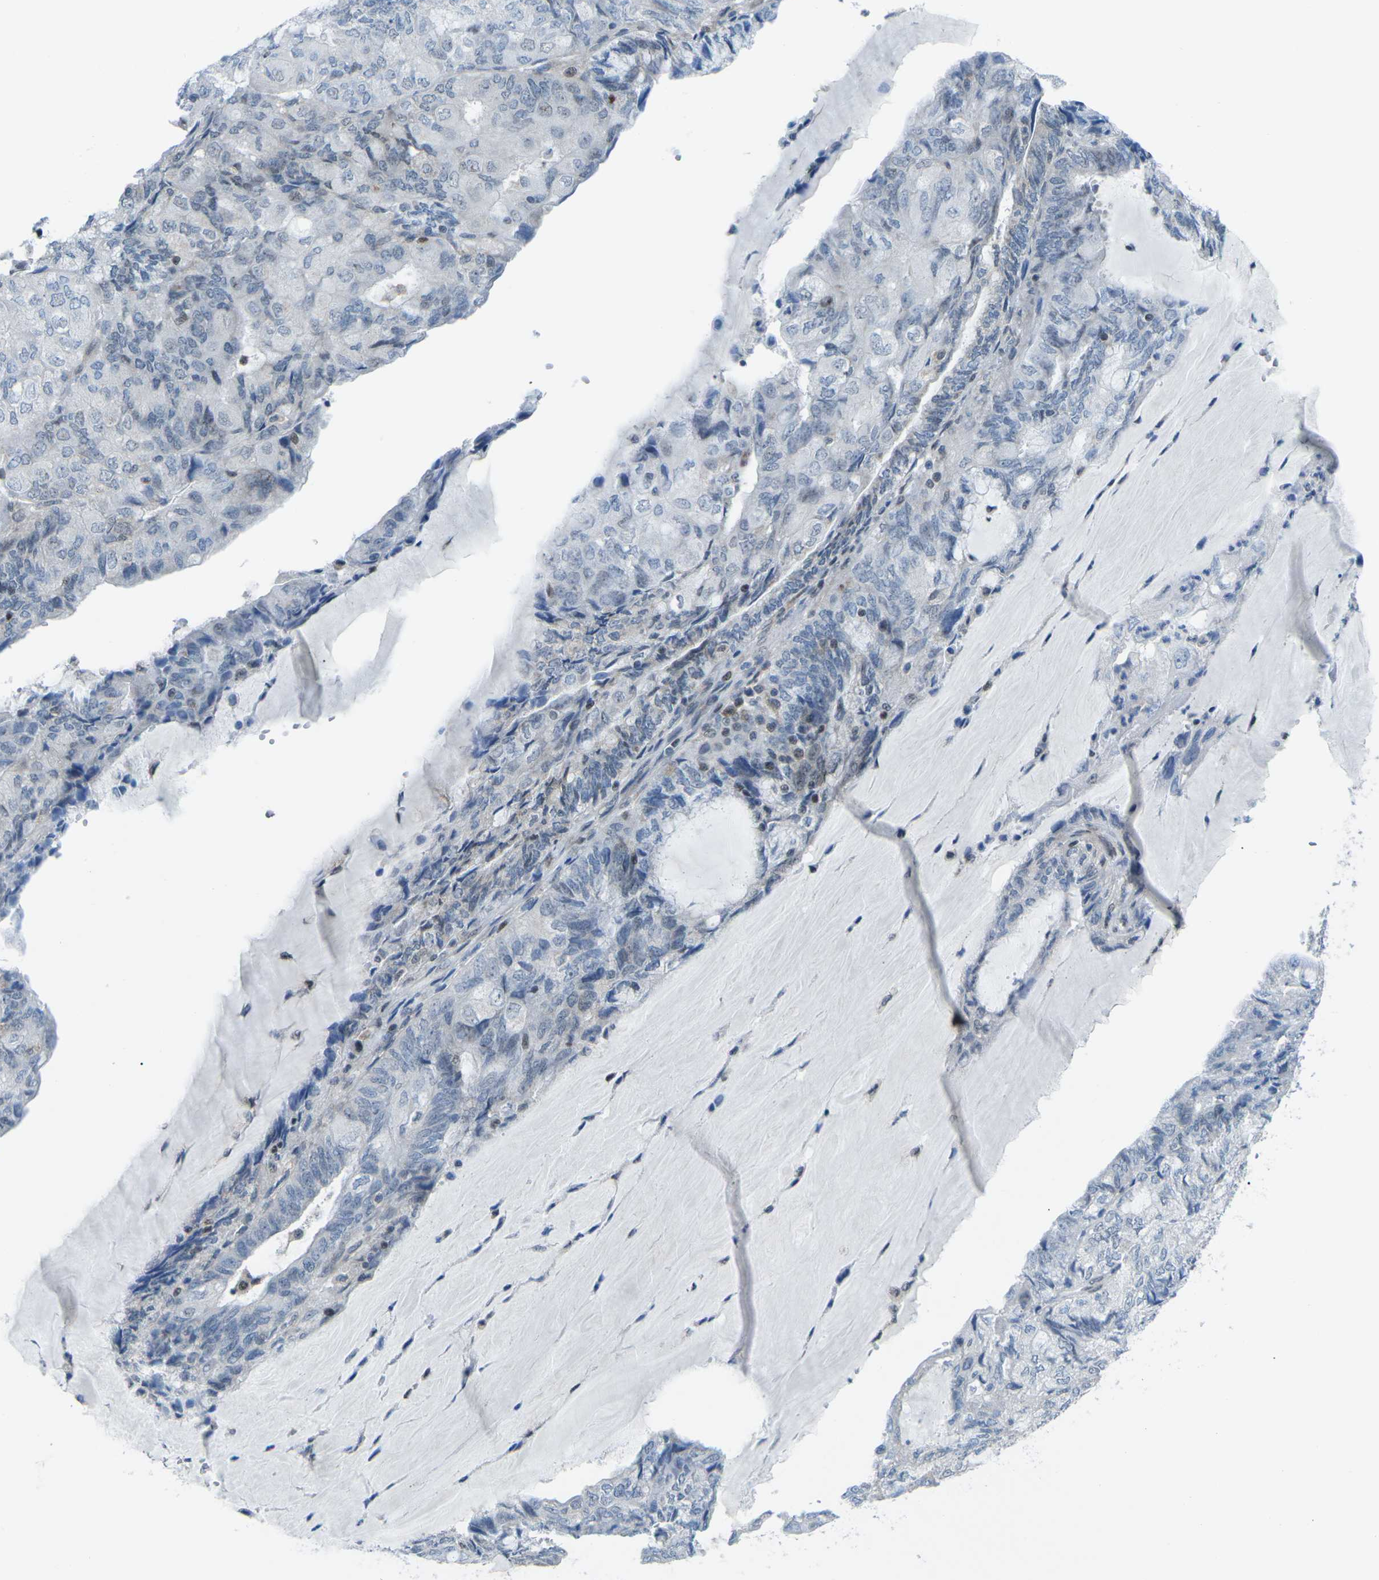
{"staining": {"intensity": "negative", "quantity": "none", "location": "none"}, "tissue": "endometrial cancer", "cell_type": "Tumor cells", "image_type": "cancer", "snomed": [{"axis": "morphology", "description": "Adenocarcinoma, NOS"}, {"axis": "topography", "description": "Endometrium"}], "caption": "Immunohistochemistry (IHC) photomicrograph of adenocarcinoma (endometrial) stained for a protein (brown), which demonstrates no staining in tumor cells.", "gene": "MBNL1", "patient": {"sex": "female", "age": 81}}